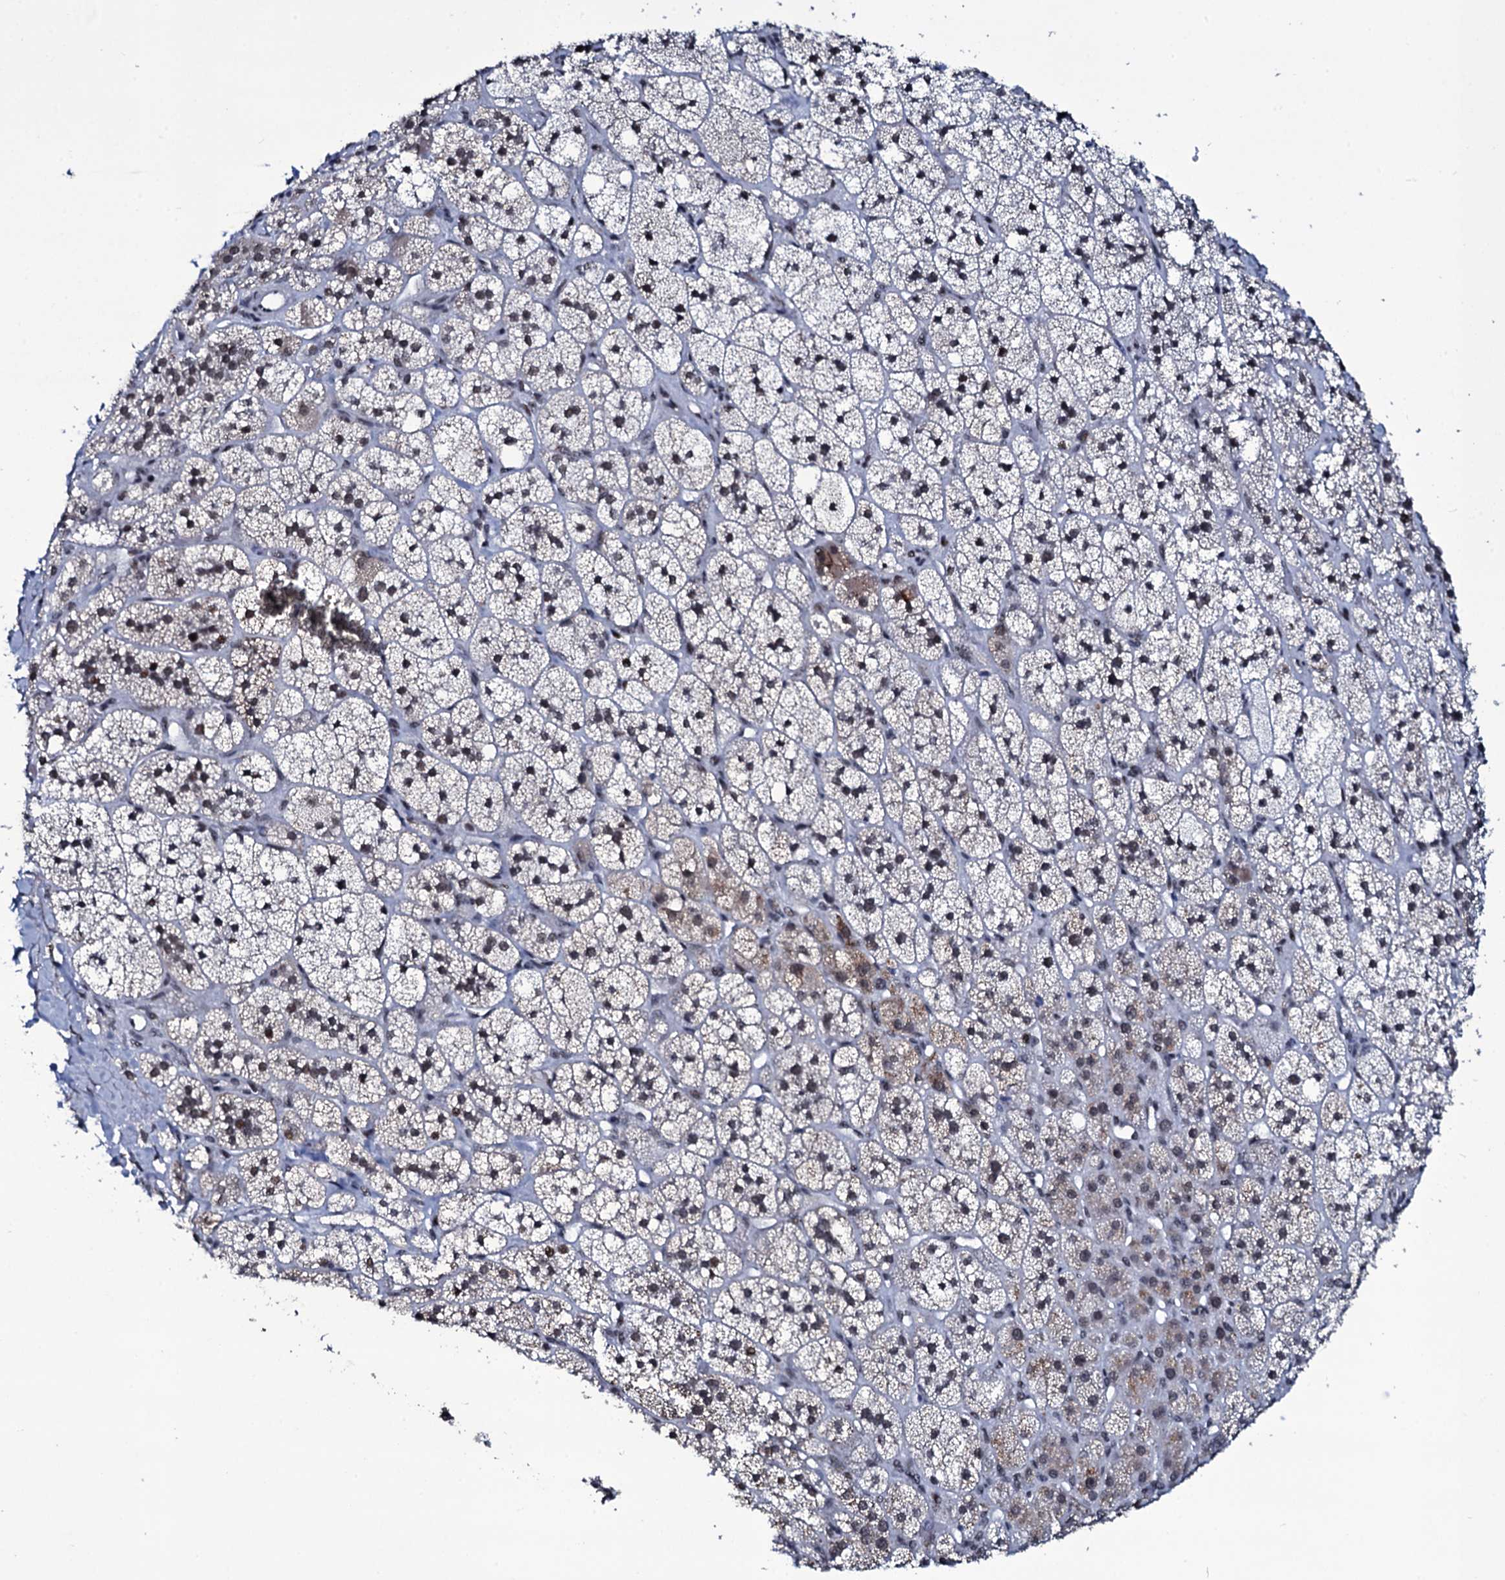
{"staining": {"intensity": "strong", "quantity": "<25%", "location": "nuclear"}, "tissue": "adrenal gland", "cell_type": "Glandular cells", "image_type": "normal", "snomed": [{"axis": "morphology", "description": "Normal tissue, NOS"}, {"axis": "topography", "description": "Adrenal gland"}], "caption": "About <25% of glandular cells in unremarkable adrenal gland reveal strong nuclear protein expression as visualized by brown immunohistochemical staining.", "gene": "ZMIZ2", "patient": {"sex": "male", "age": 61}}